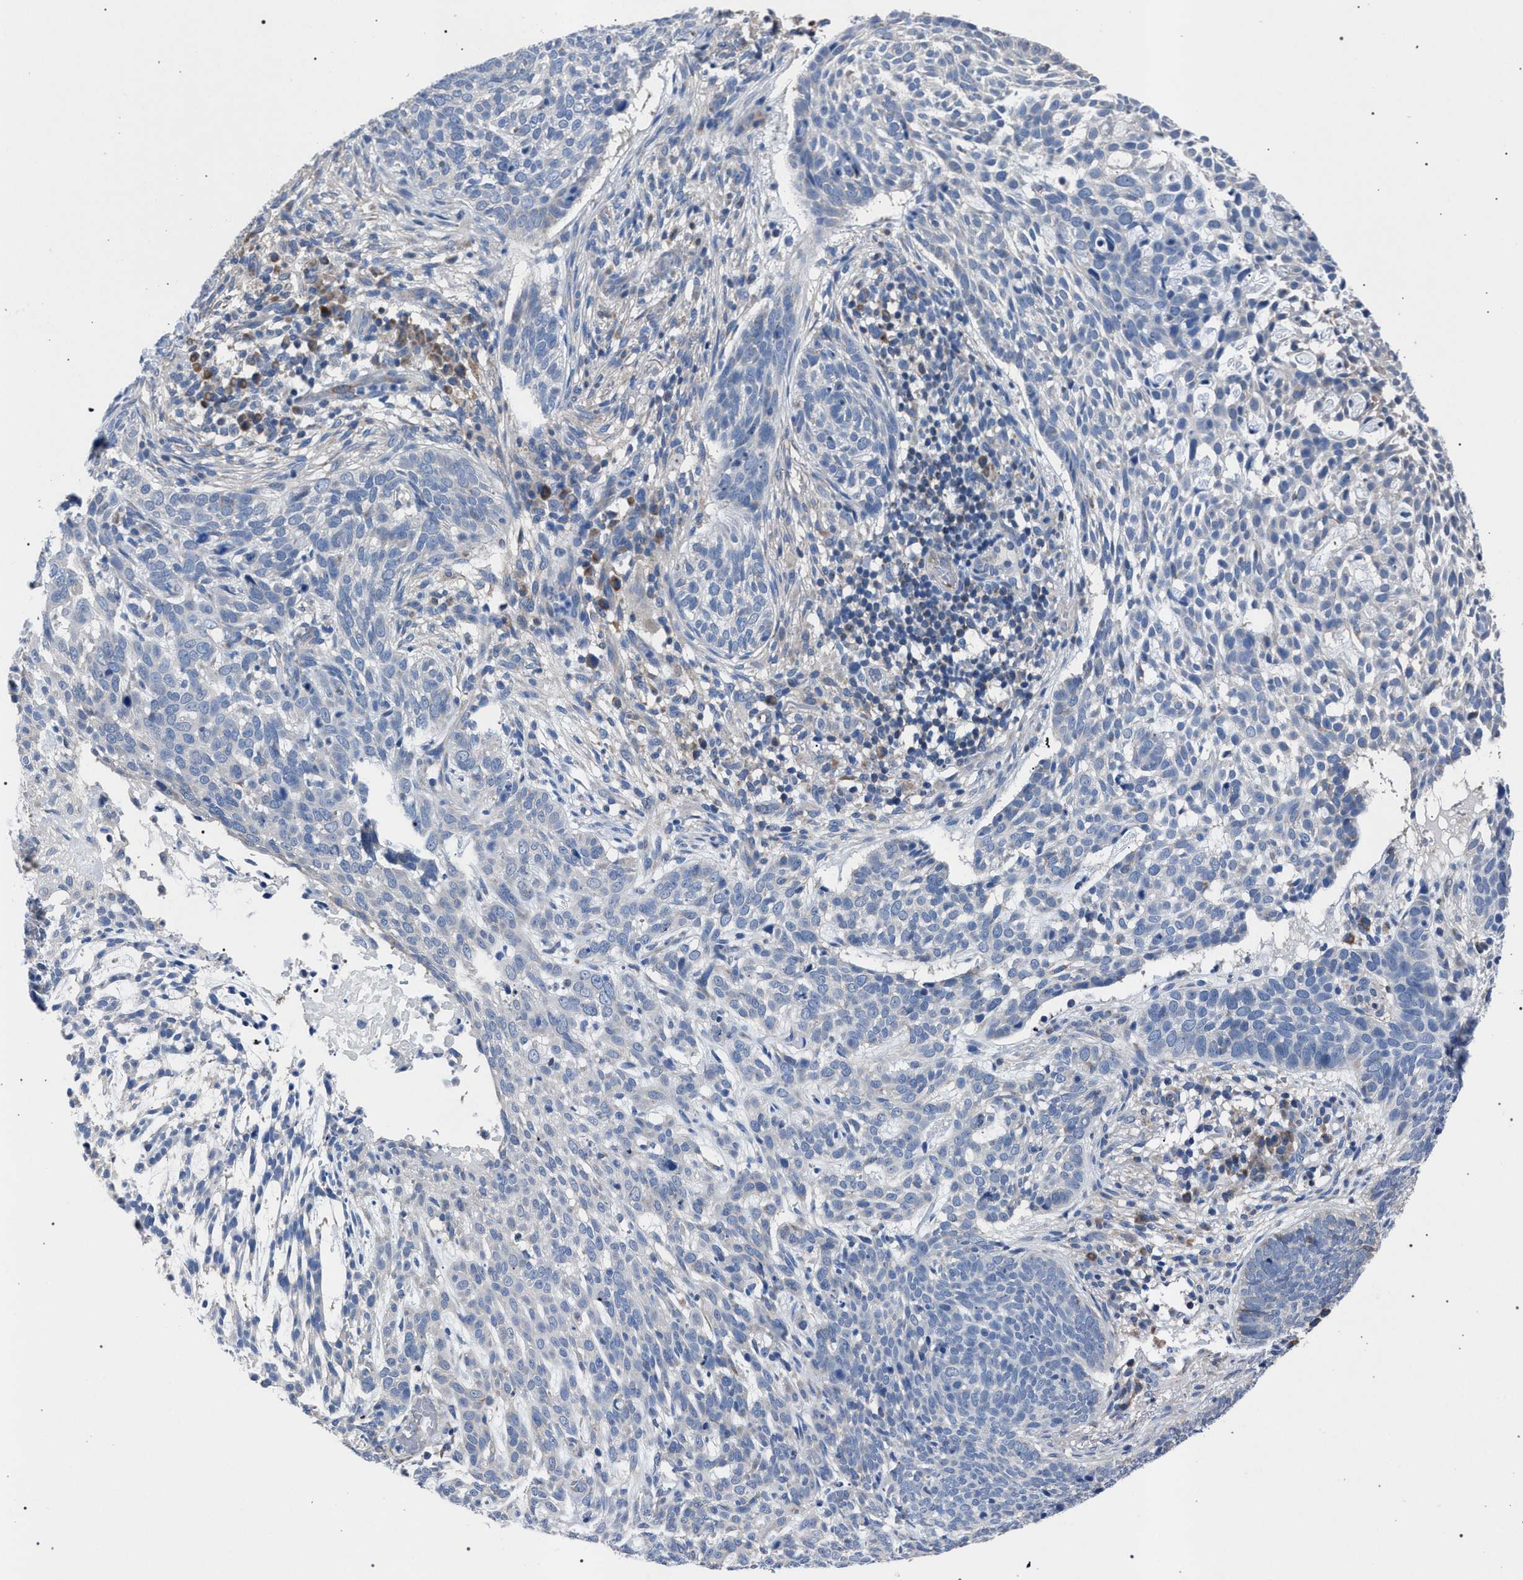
{"staining": {"intensity": "negative", "quantity": "none", "location": "none"}, "tissue": "skin cancer", "cell_type": "Tumor cells", "image_type": "cancer", "snomed": [{"axis": "morphology", "description": "Basal cell carcinoma"}, {"axis": "topography", "description": "Skin"}], "caption": "IHC micrograph of human skin cancer stained for a protein (brown), which displays no expression in tumor cells.", "gene": "CRYZ", "patient": {"sex": "female", "age": 64}}